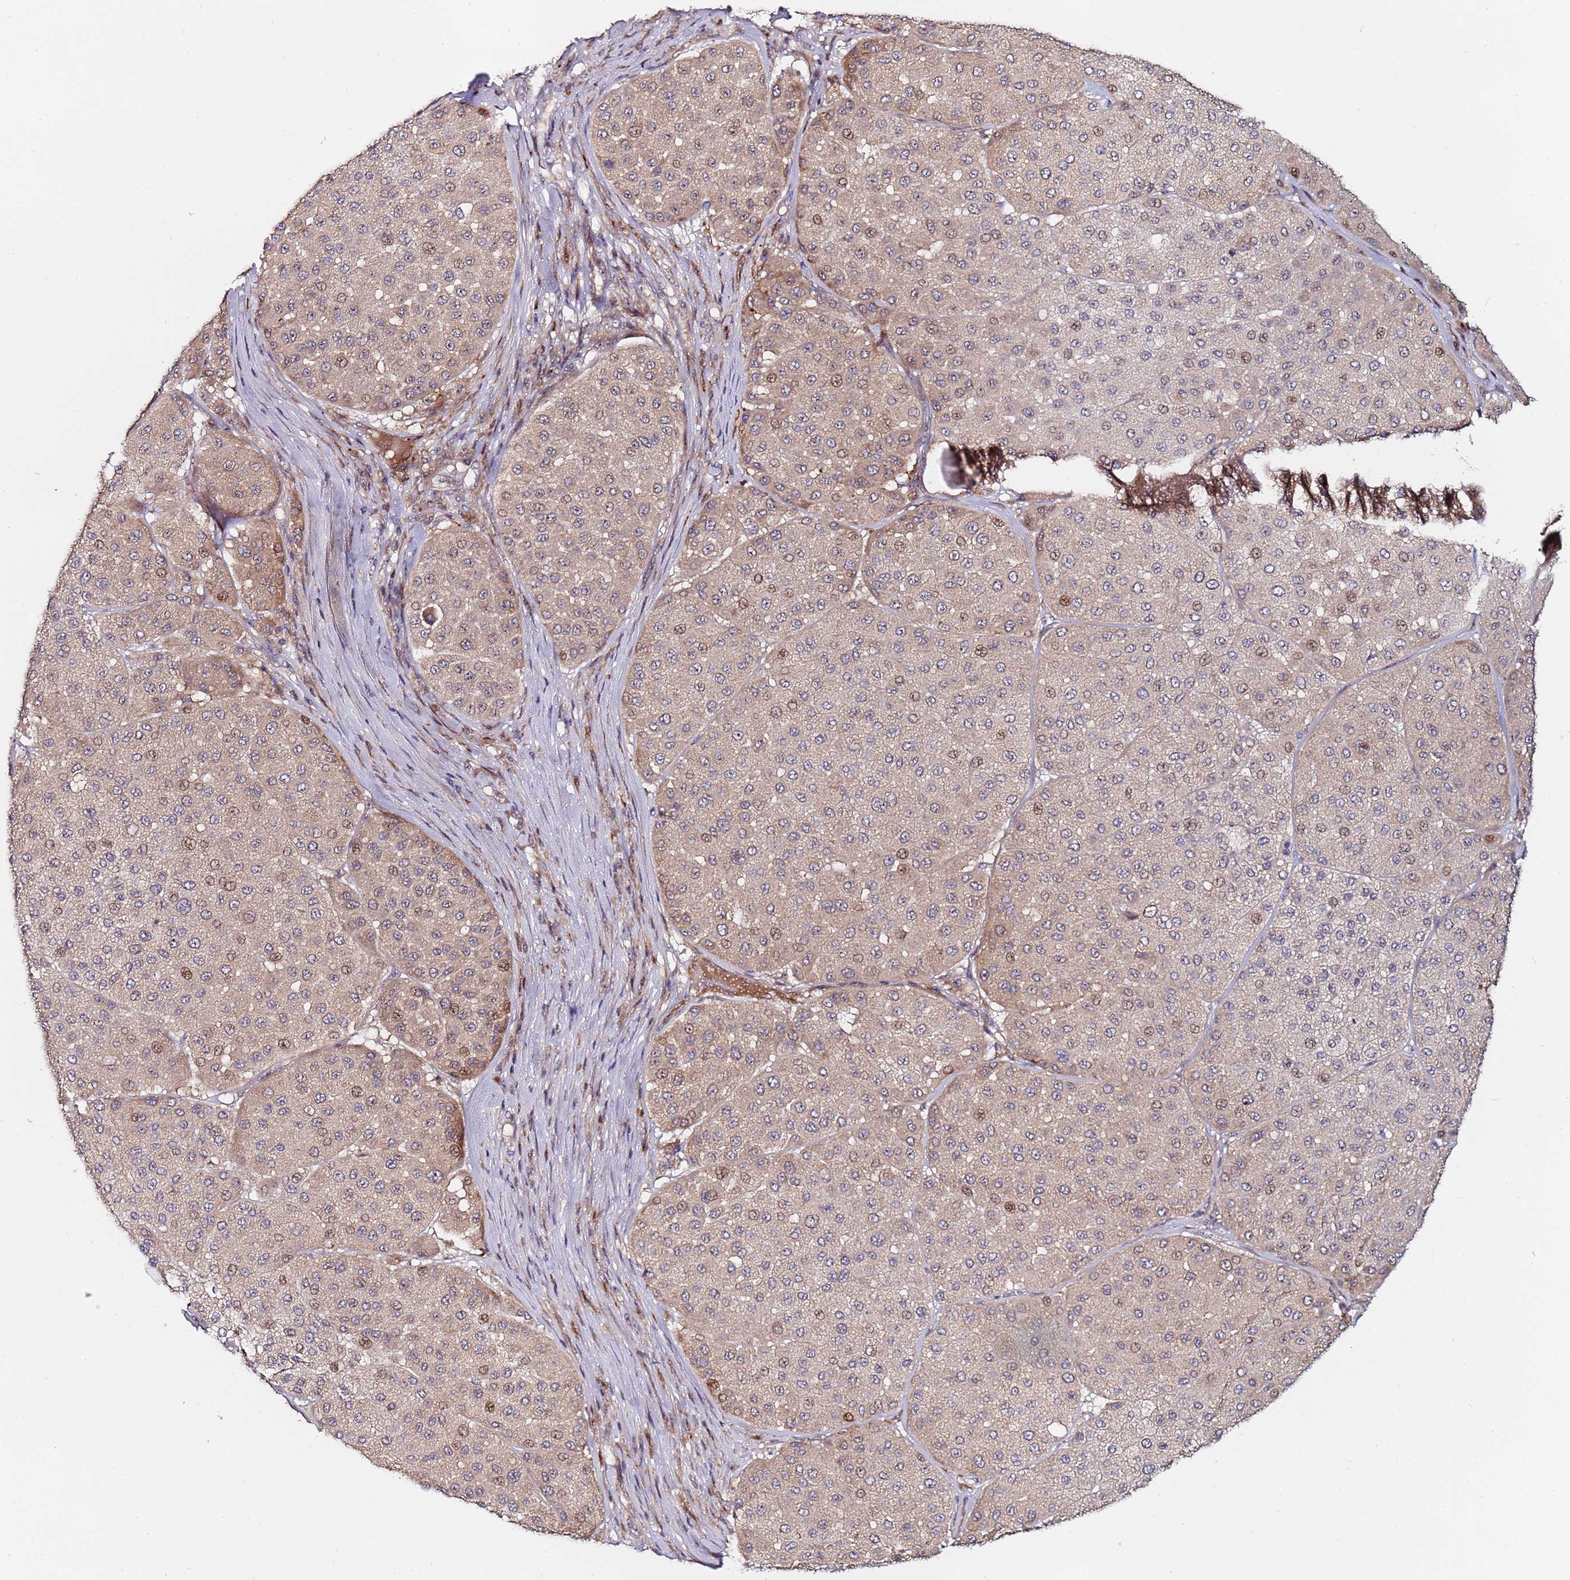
{"staining": {"intensity": "weak", "quantity": ">75%", "location": "cytoplasmic/membranous,nuclear"}, "tissue": "melanoma", "cell_type": "Tumor cells", "image_type": "cancer", "snomed": [{"axis": "morphology", "description": "Malignant melanoma, Metastatic site"}, {"axis": "topography", "description": "Smooth muscle"}], "caption": "Immunohistochemistry micrograph of neoplastic tissue: human melanoma stained using IHC exhibits low levels of weak protein expression localized specifically in the cytoplasmic/membranous and nuclear of tumor cells, appearing as a cytoplasmic/membranous and nuclear brown color.", "gene": "KRI1", "patient": {"sex": "male", "age": 41}}